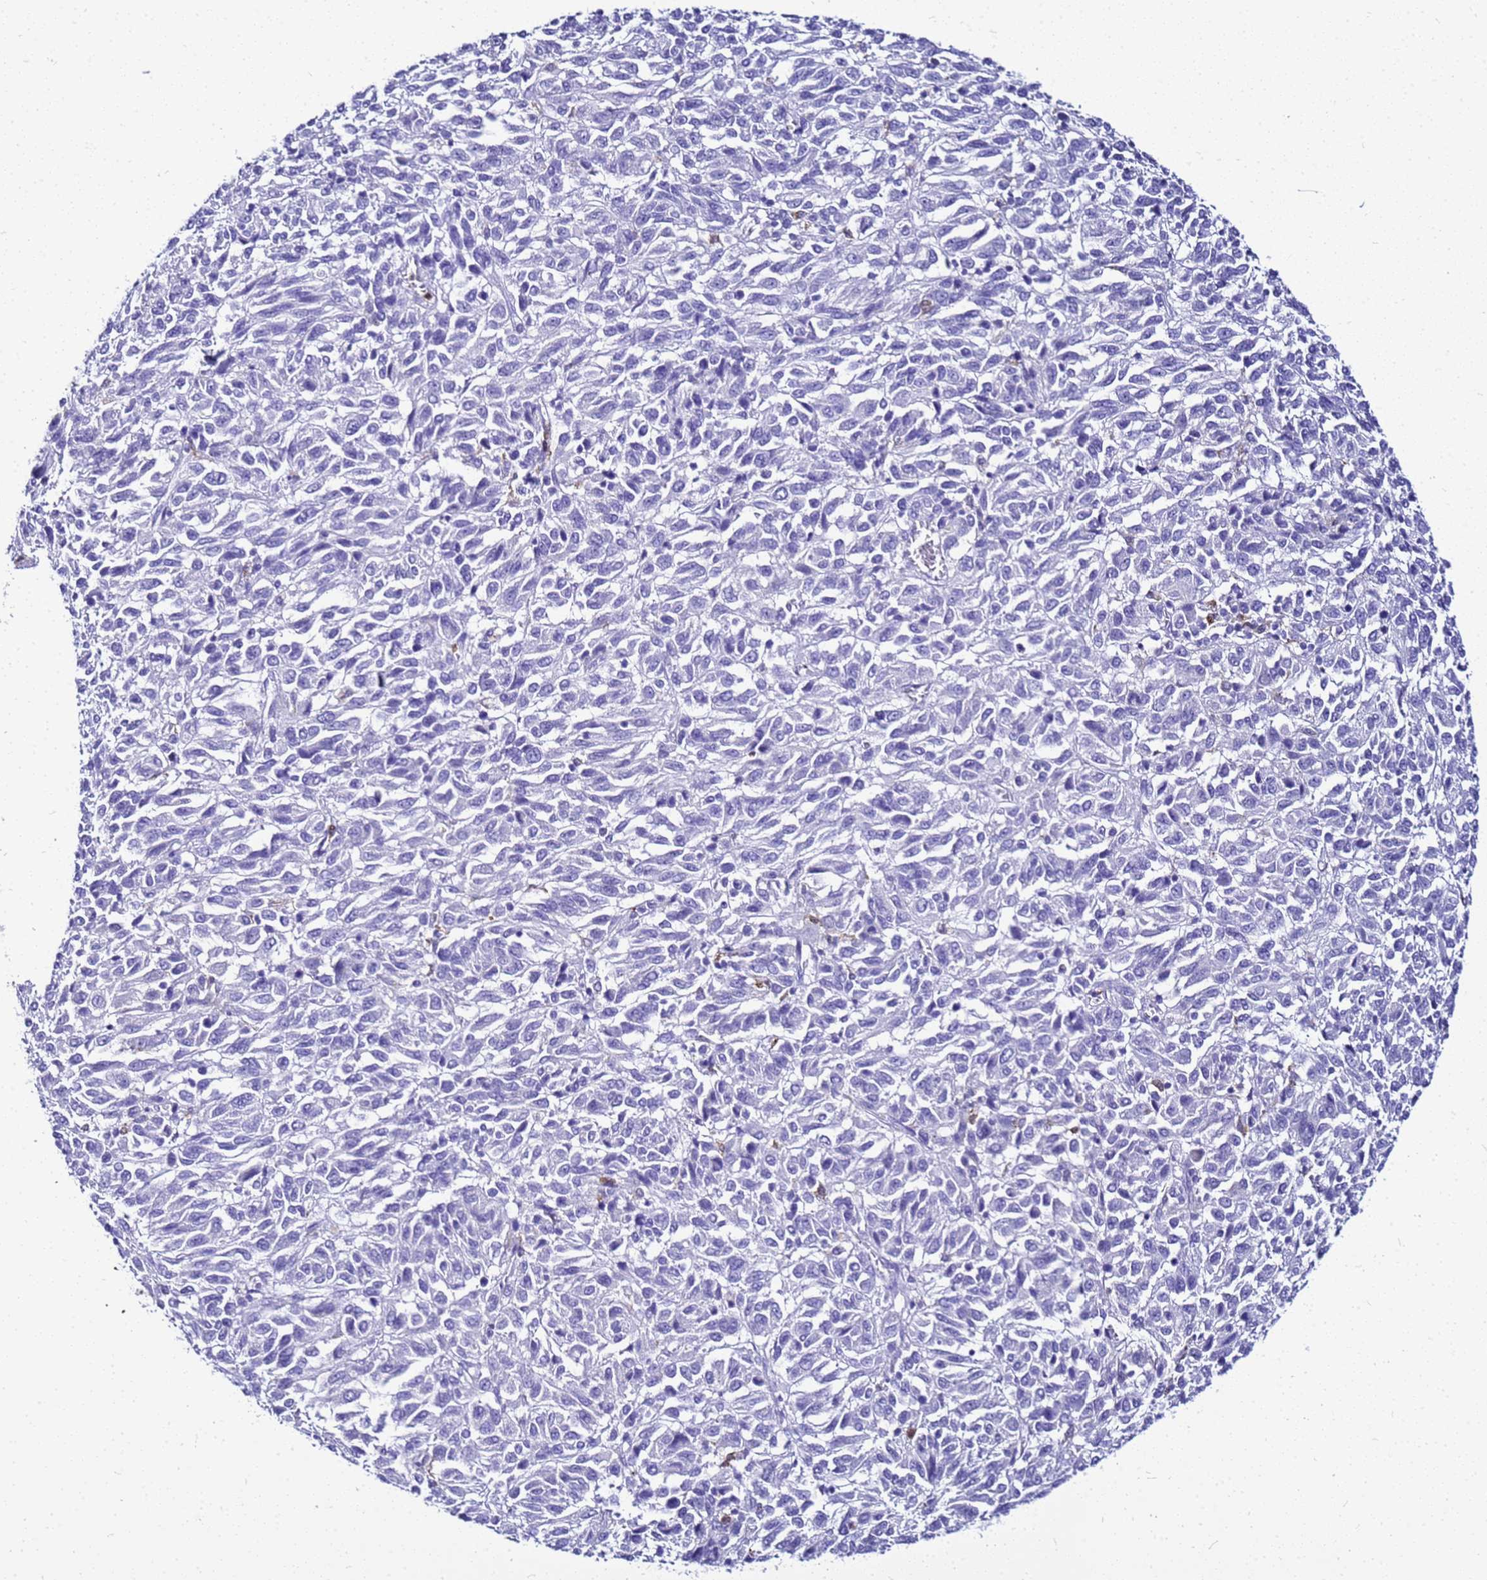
{"staining": {"intensity": "negative", "quantity": "none", "location": "none"}, "tissue": "melanoma", "cell_type": "Tumor cells", "image_type": "cancer", "snomed": [{"axis": "morphology", "description": "Malignant melanoma, Metastatic site"}, {"axis": "topography", "description": "Lung"}], "caption": "An immunohistochemistry (IHC) histopathology image of melanoma is shown. There is no staining in tumor cells of melanoma. Brightfield microscopy of immunohistochemistry stained with DAB (3,3'-diaminobenzidine) (brown) and hematoxylin (blue), captured at high magnification.", "gene": "CSTA", "patient": {"sex": "male", "age": 64}}